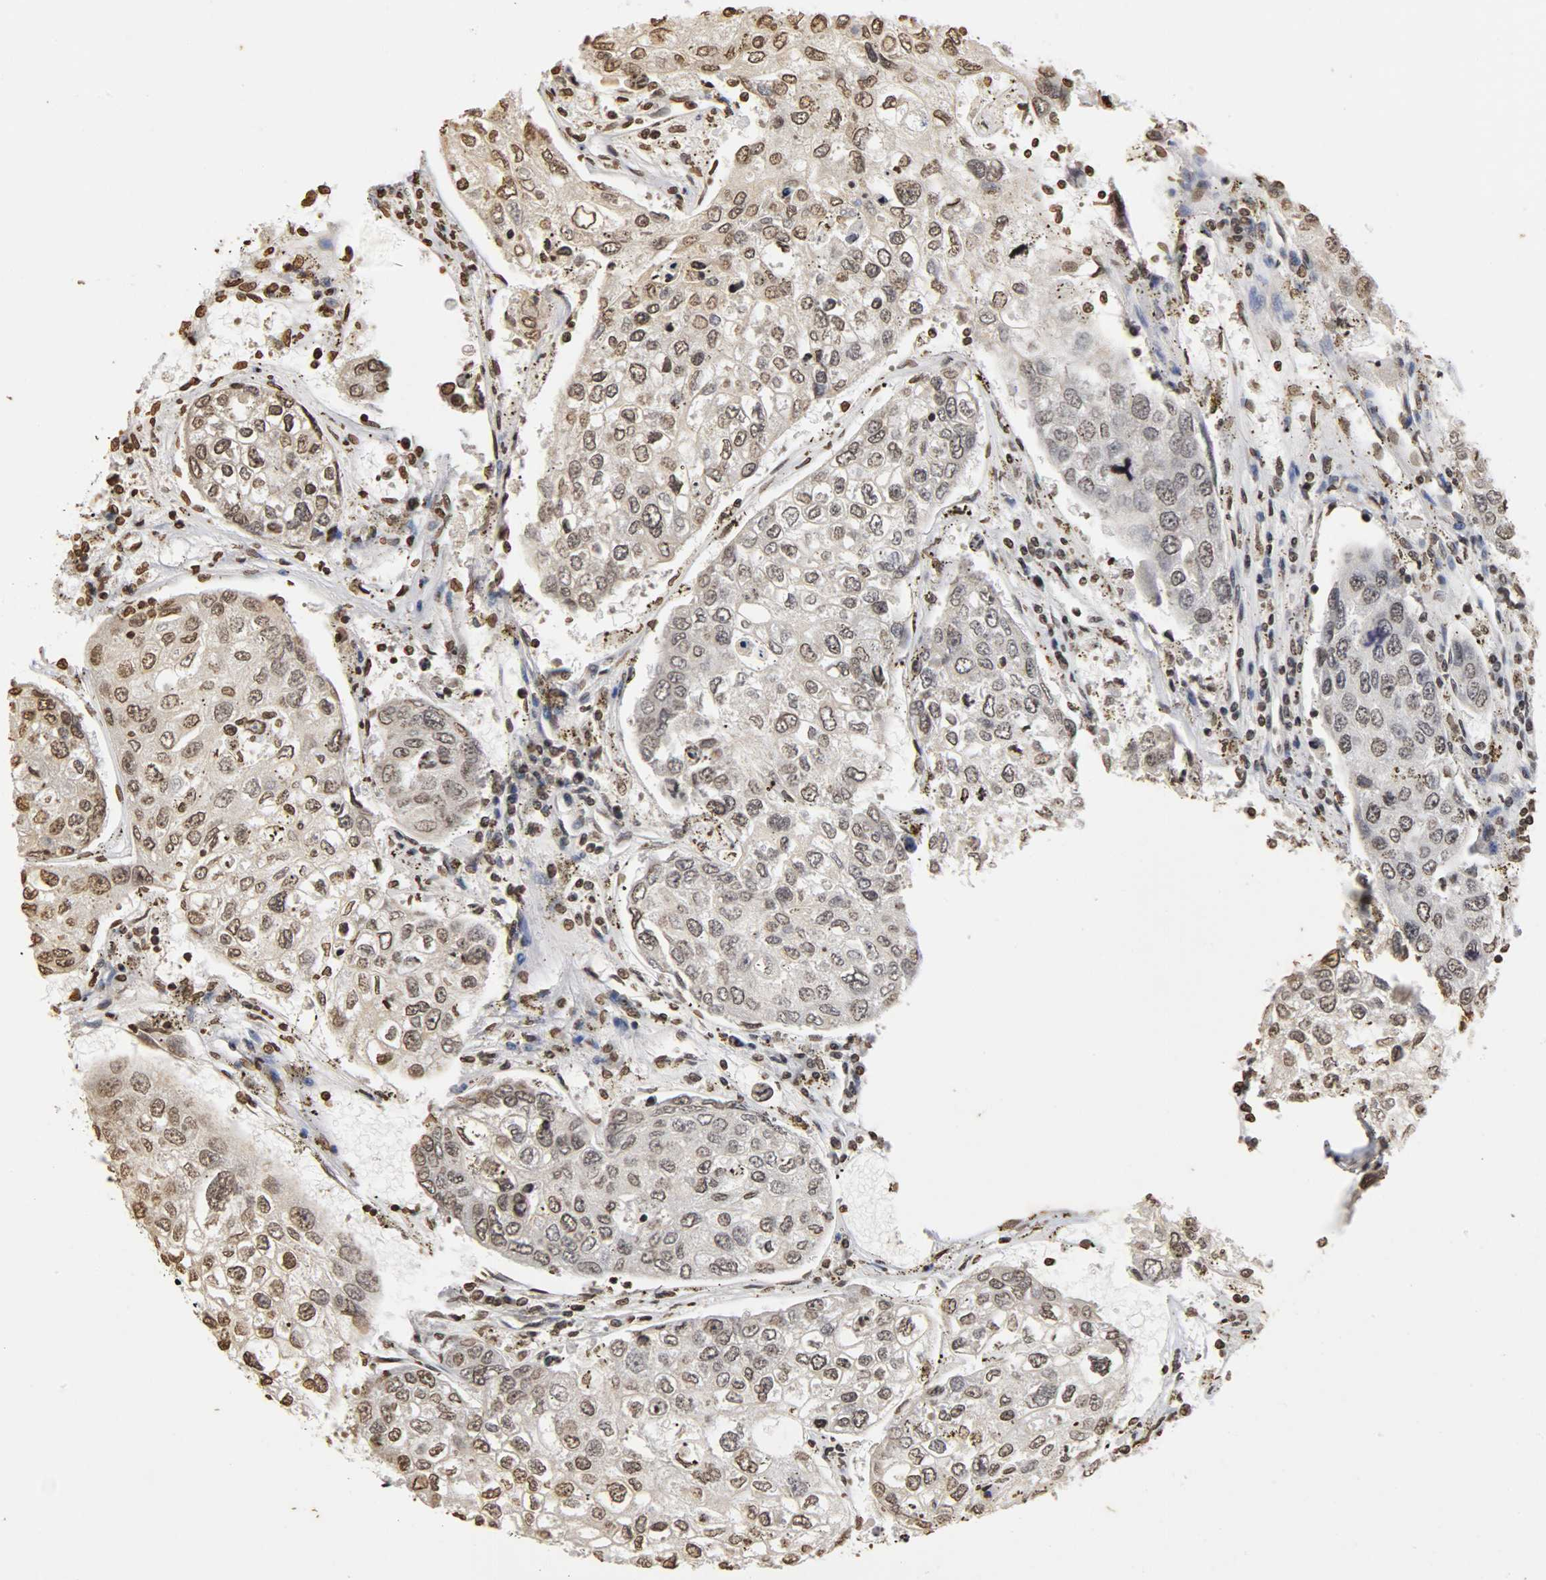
{"staining": {"intensity": "weak", "quantity": "25%-75%", "location": "nuclear"}, "tissue": "urothelial cancer", "cell_type": "Tumor cells", "image_type": "cancer", "snomed": [{"axis": "morphology", "description": "Urothelial carcinoma, High grade"}, {"axis": "topography", "description": "Lymph node"}, {"axis": "topography", "description": "Urinary bladder"}], "caption": "Protein analysis of urothelial cancer tissue exhibits weak nuclear staining in about 25%-75% of tumor cells.", "gene": "ERCC2", "patient": {"sex": "male", "age": 51}}